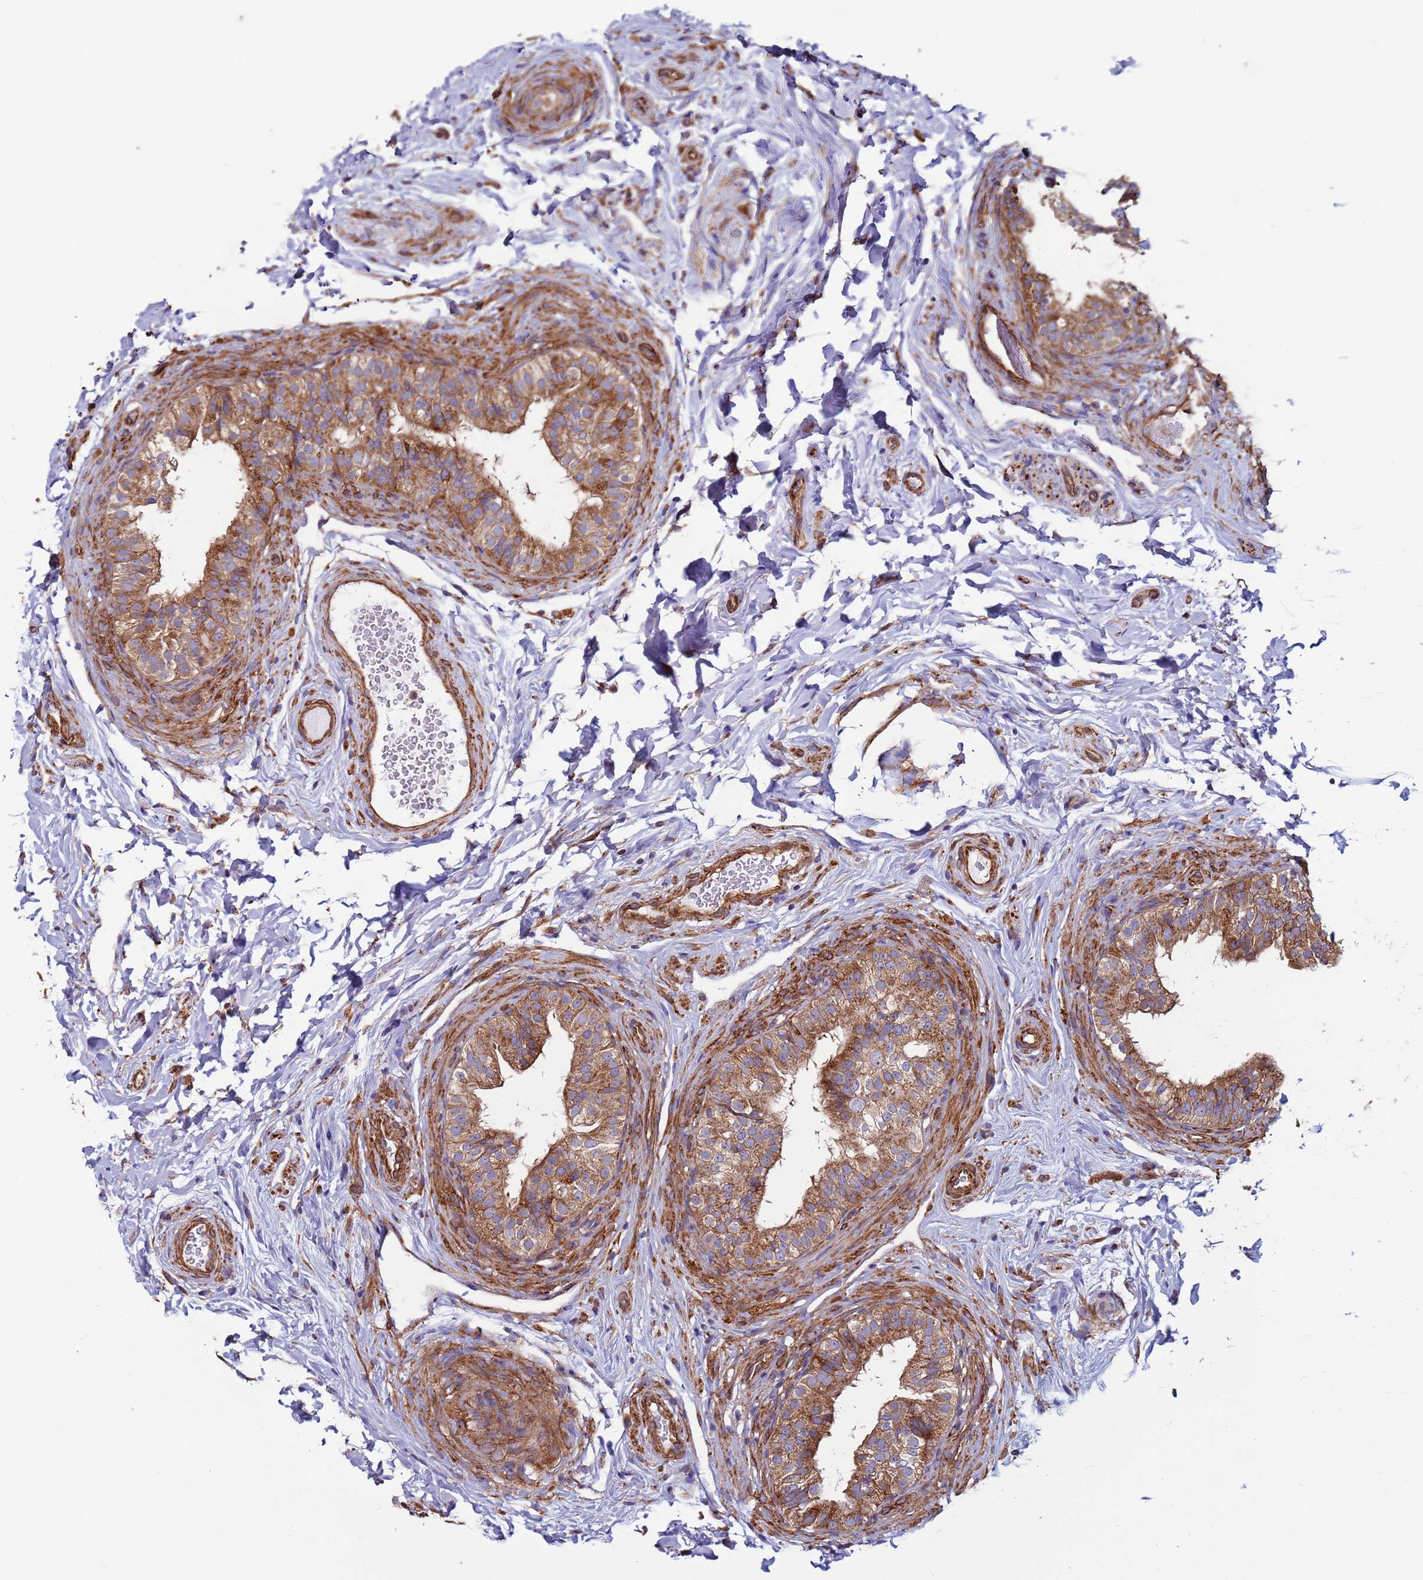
{"staining": {"intensity": "strong", "quantity": ">75%", "location": "cytoplasmic/membranous"}, "tissue": "epididymis", "cell_type": "Glandular cells", "image_type": "normal", "snomed": [{"axis": "morphology", "description": "Normal tissue, NOS"}, {"axis": "topography", "description": "Epididymis"}], "caption": "Protein expression analysis of unremarkable epididymis displays strong cytoplasmic/membranous expression in about >75% of glandular cells.", "gene": "ZBTB39", "patient": {"sex": "male", "age": 49}}